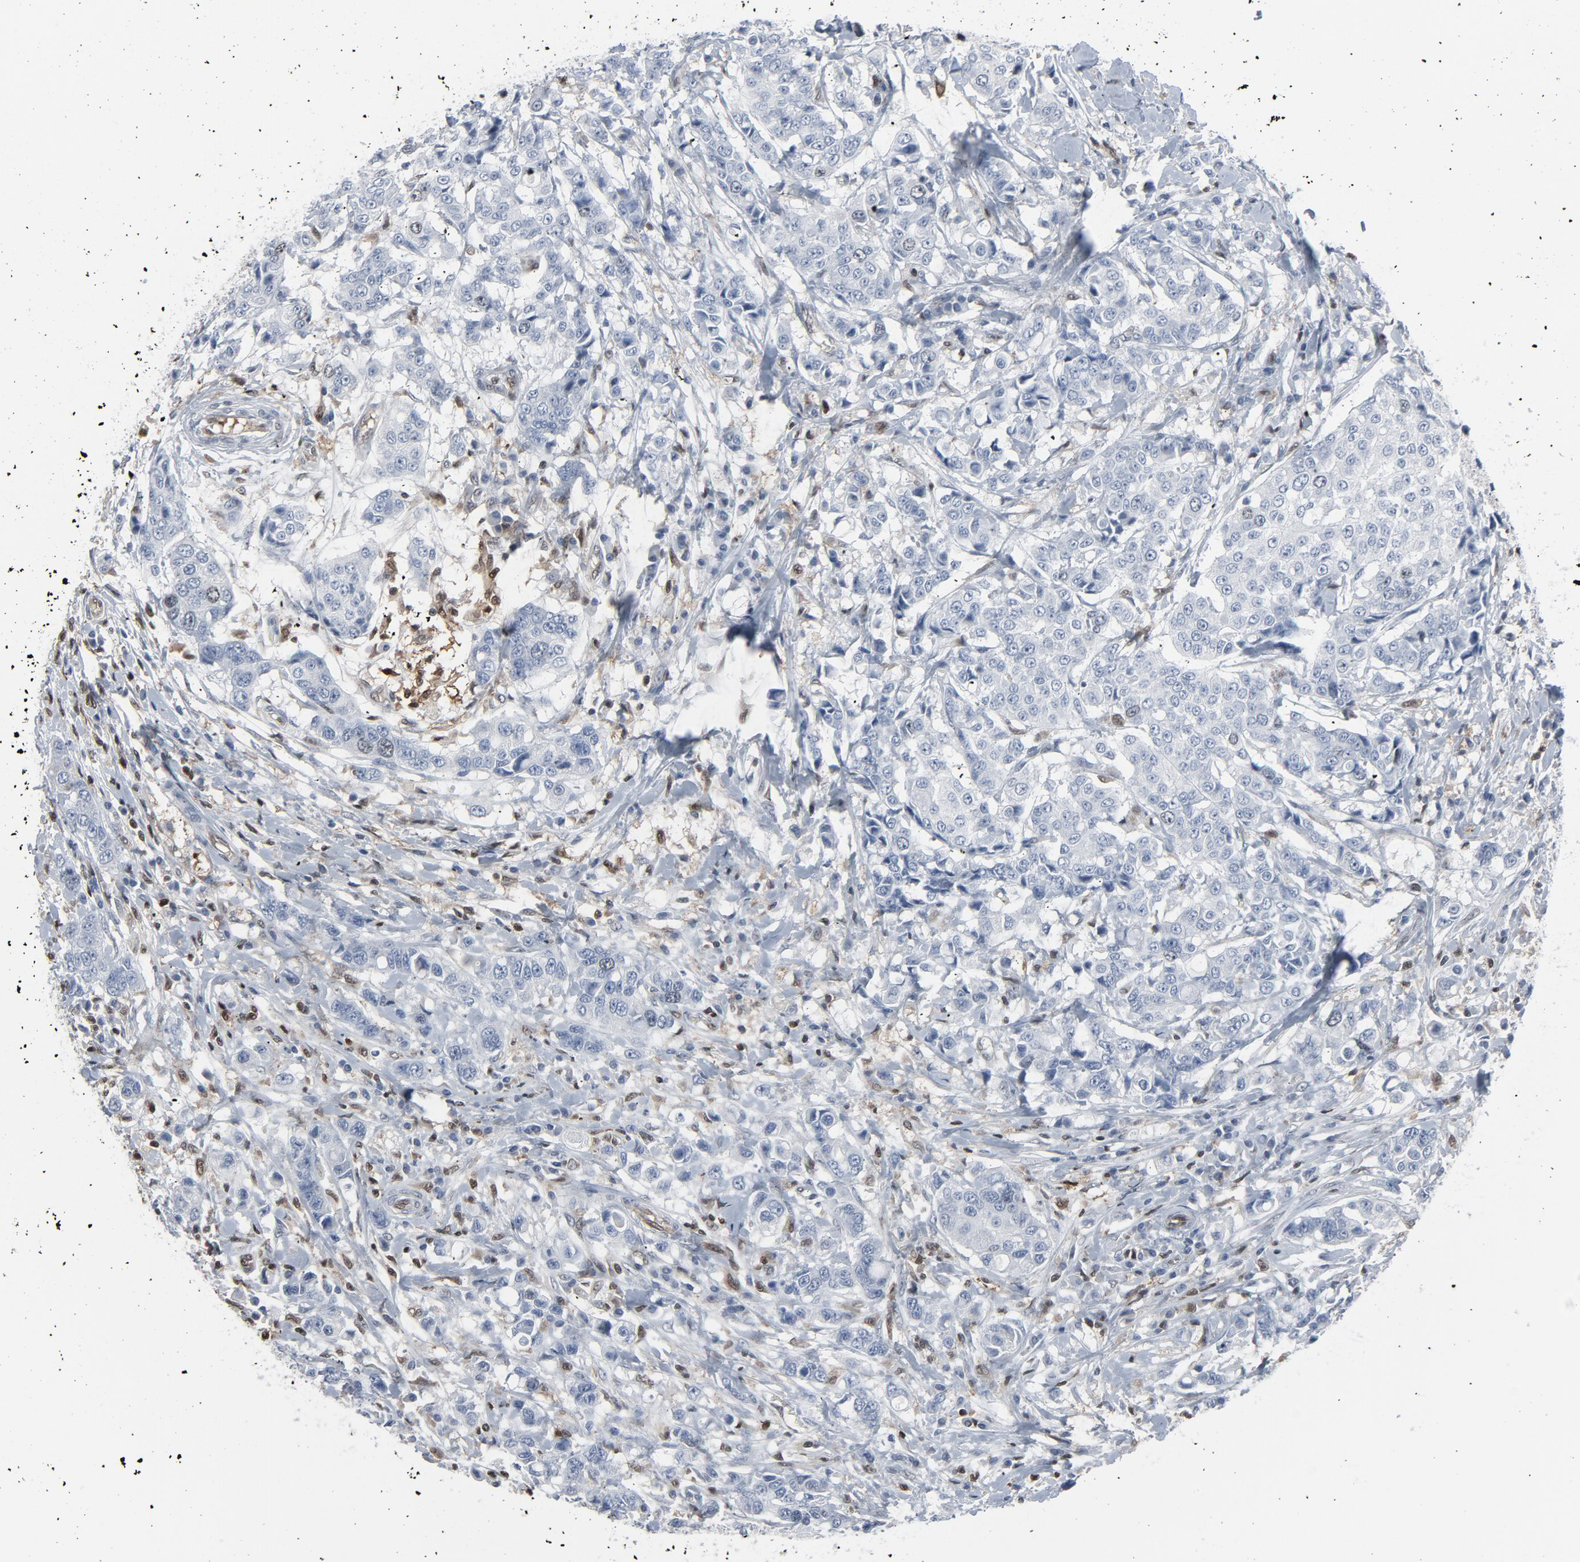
{"staining": {"intensity": "negative", "quantity": "none", "location": "none"}, "tissue": "breast cancer", "cell_type": "Tumor cells", "image_type": "cancer", "snomed": [{"axis": "morphology", "description": "Duct carcinoma"}, {"axis": "topography", "description": "Breast"}], "caption": "An image of breast cancer stained for a protein demonstrates no brown staining in tumor cells.", "gene": "STAT5A", "patient": {"sex": "female", "age": 27}}